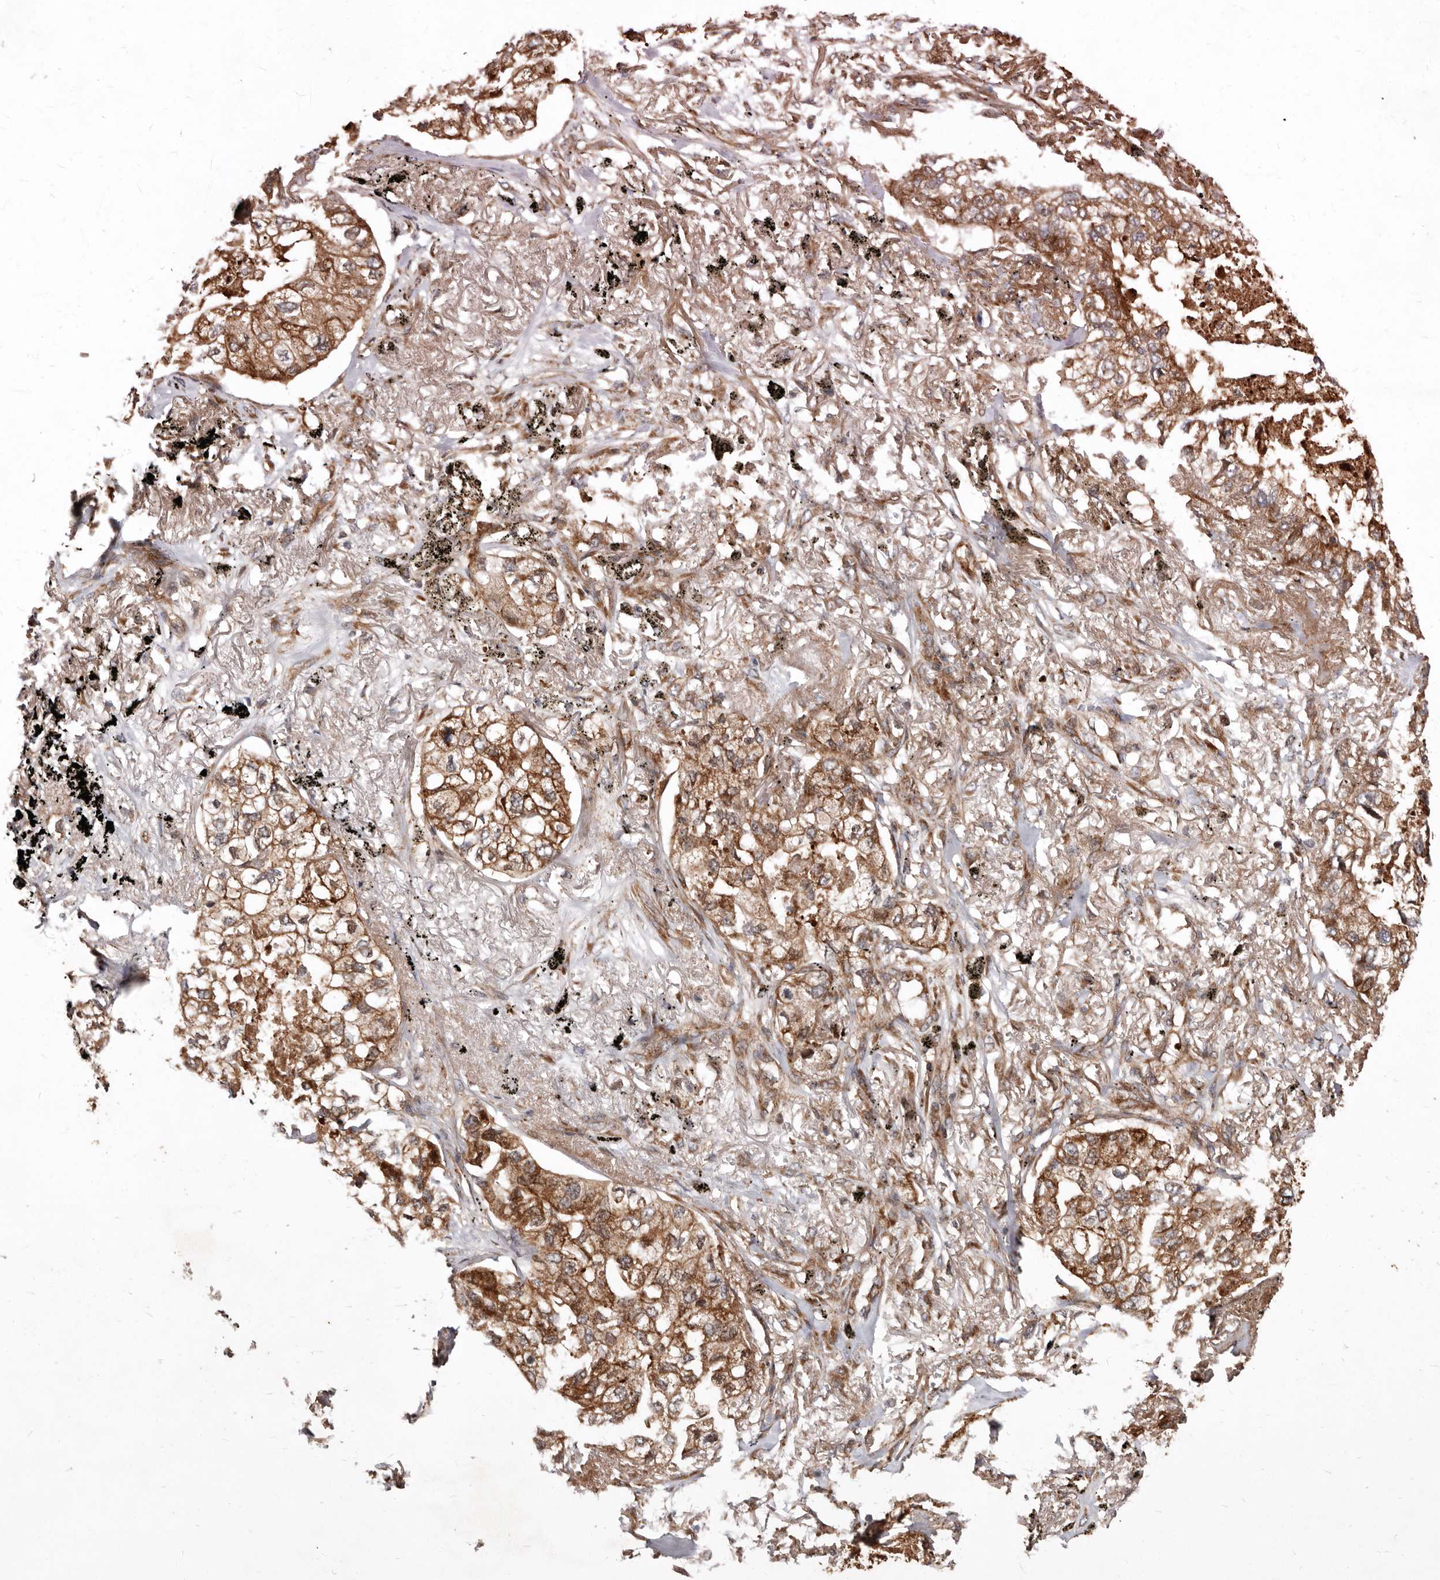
{"staining": {"intensity": "moderate", "quantity": "25%-75%", "location": "cytoplasmic/membranous"}, "tissue": "lung cancer", "cell_type": "Tumor cells", "image_type": "cancer", "snomed": [{"axis": "morphology", "description": "Adenocarcinoma, NOS"}, {"axis": "topography", "description": "Lung"}], "caption": "The micrograph displays a brown stain indicating the presence of a protein in the cytoplasmic/membranous of tumor cells in lung cancer.", "gene": "WEE2", "patient": {"sex": "male", "age": 65}}